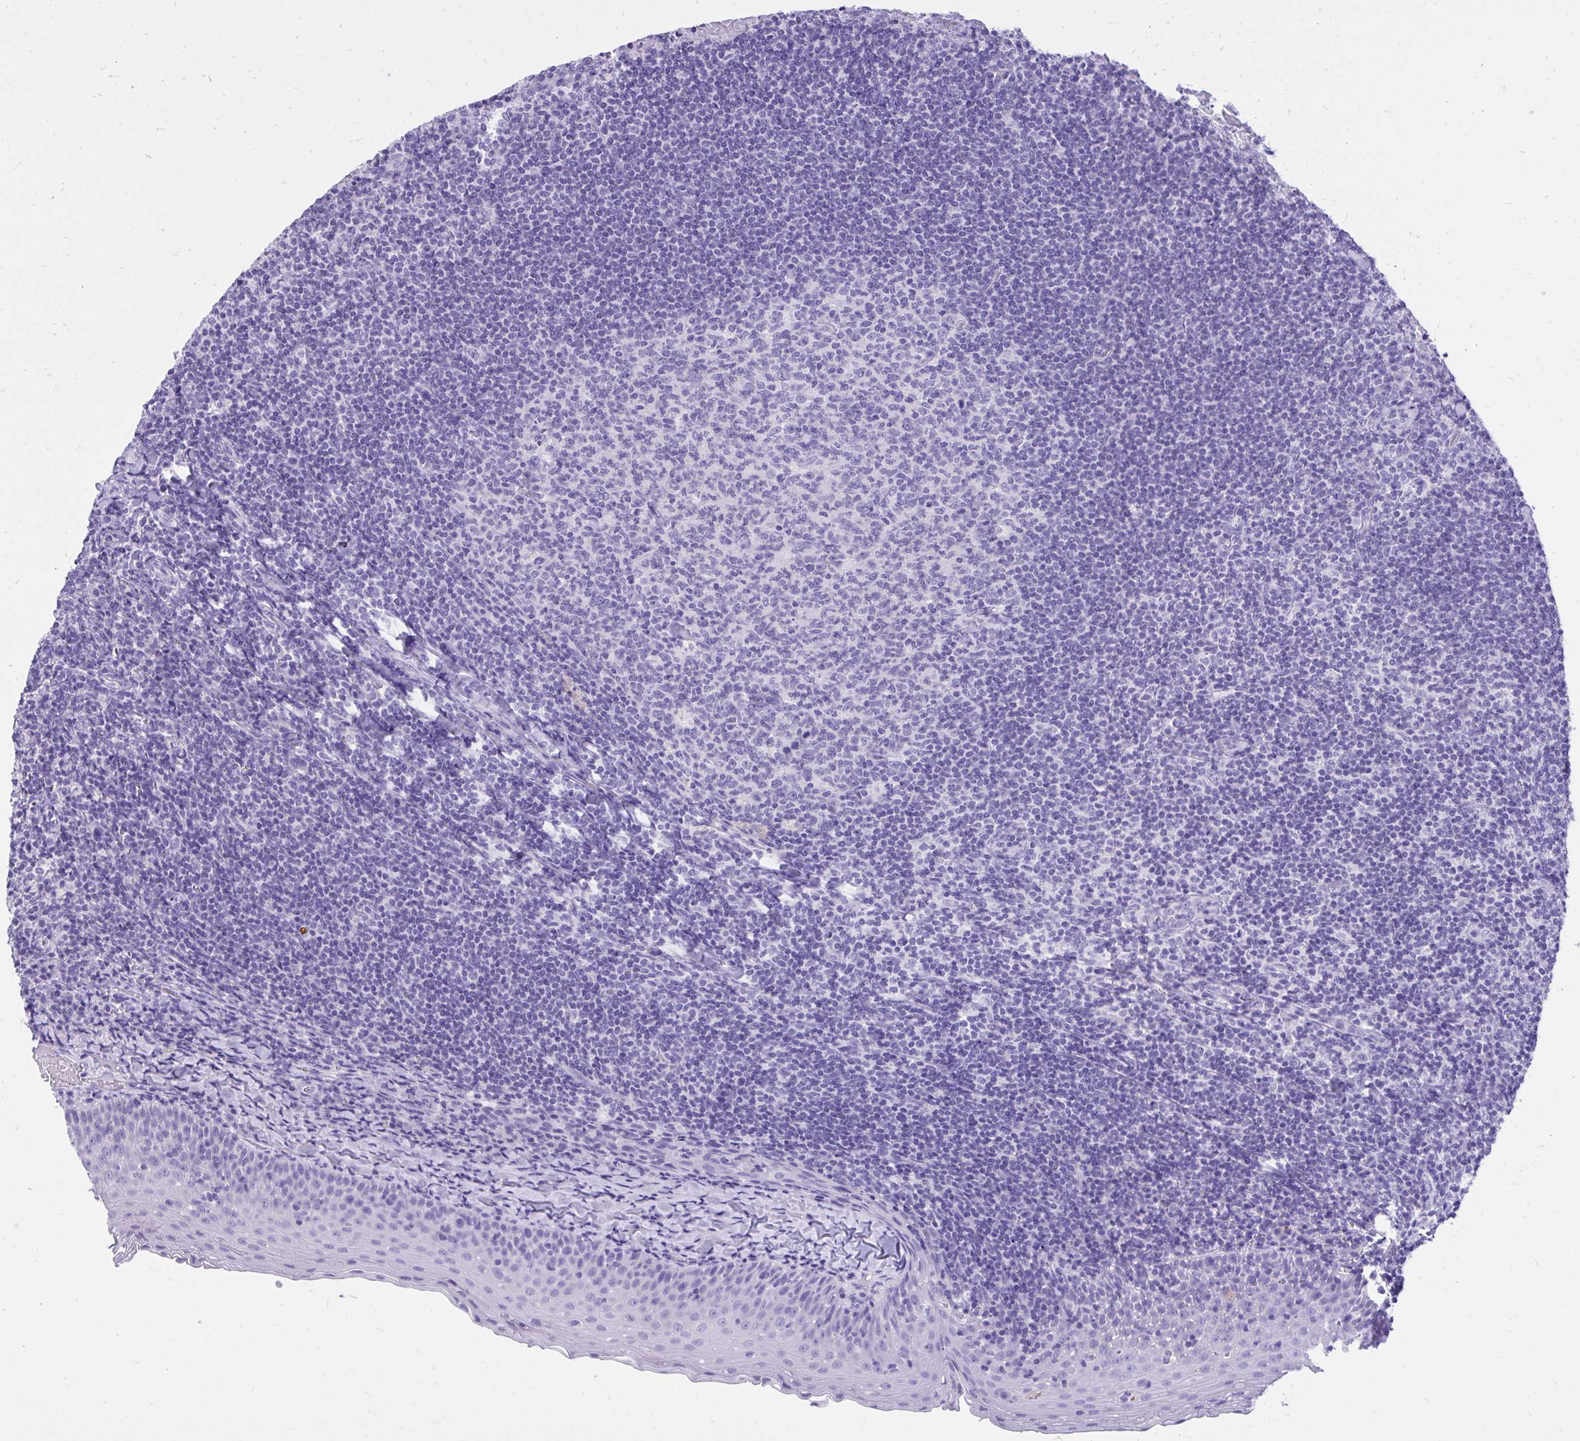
{"staining": {"intensity": "negative", "quantity": "none", "location": "none"}, "tissue": "tonsil", "cell_type": "Germinal center cells", "image_type": "normal", "snomed": [{"axis": "morphology", "description": "Normal tissue, NOS"}, {"axis": "topography", "description": "Tonsil"}], "caption": "IHC of benign human tonsil exhibits no expression in germinal center cells. Nuclei are stained in blue.", "gene": "MON1A", "patient": {"sex": "female", "age": 10}}